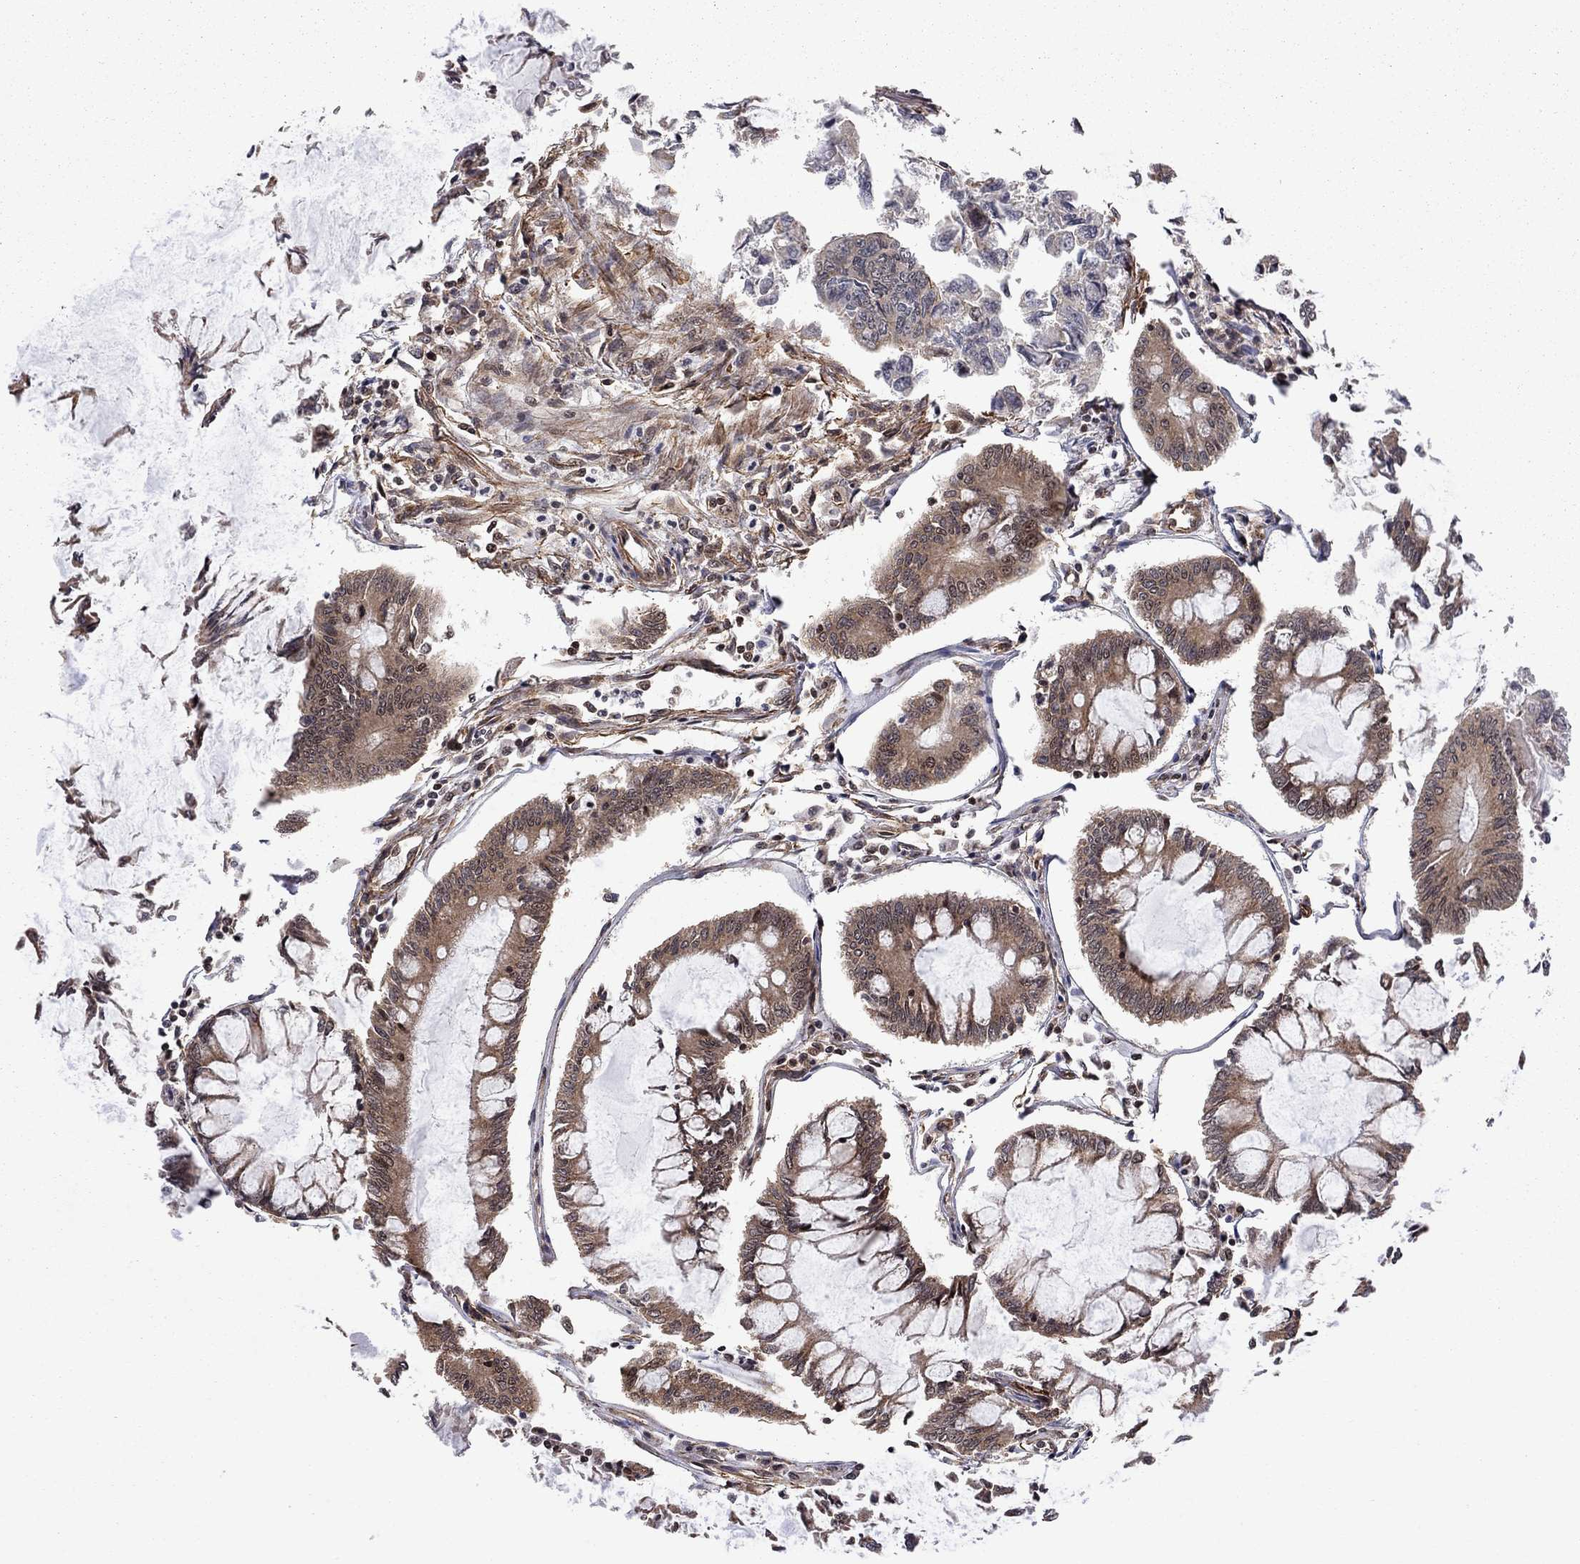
{"staining": {"intensity": "moderate", "quantity": "<25%", "location": "cytoplasmic/membranous"}, "tissue": "colorectal cancer", "cell_type": "Tumor cells", "image_type": "cancer", "snomed": [{"axis": "morphology", "description": "Adenocarcinoma, NOS"}, {"axis": "topography", "description": "Colon"}], "caption": "Human adenocarcinoma (colorectal) stained with a brown dye exhibits moderate cytoplasmic/membranous positive positivity in approximately <25% of tumor cells.", "gene": "TDP1", "patient": {"sex": "female", "age": 65}}